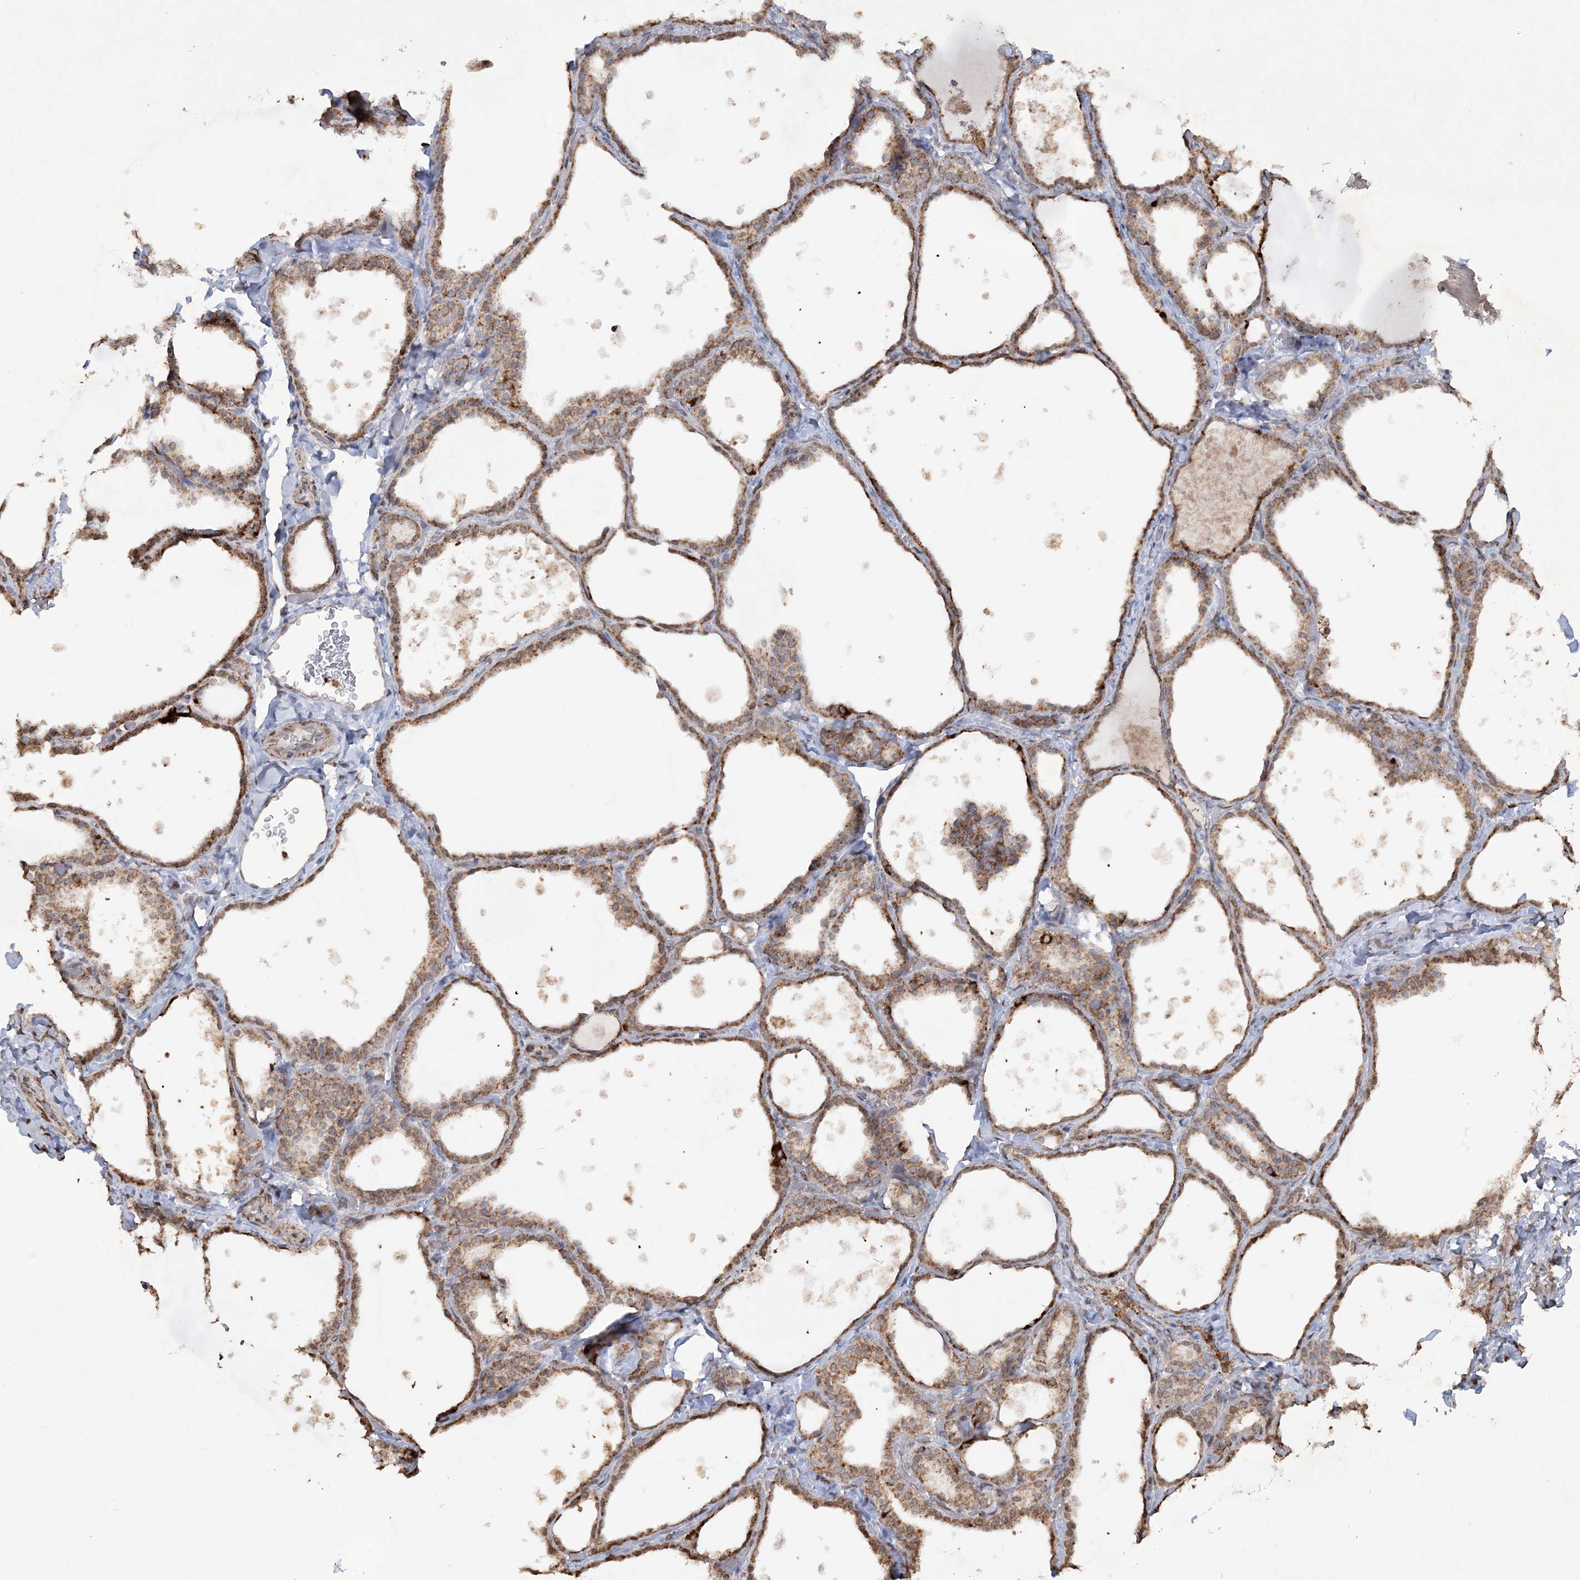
{"staining": {"intensity": "moderate", "quantity": ">75%", "location": "cytoplasmic/membranous"}, "tissue": "thyroid gland", "cell_type": "Glandular cells", "image_type": "normal", "snomed": [{"axis": "morphology", "description": "Normal tissue, NOS"}, {"axis": "topography", "description": "Thyroid gland"}], "caption": "Protein expression by immunohistochemistry (IHC) exhibits moderate cytoplasmic/membranous positivity in approximately >75% of glandular cells in benign thyroid gland. (Brightfield microscopy of DAB IHC at high magnification).", "gene": "TTC7A", "patient": {"sex": "female", "age": 44}}